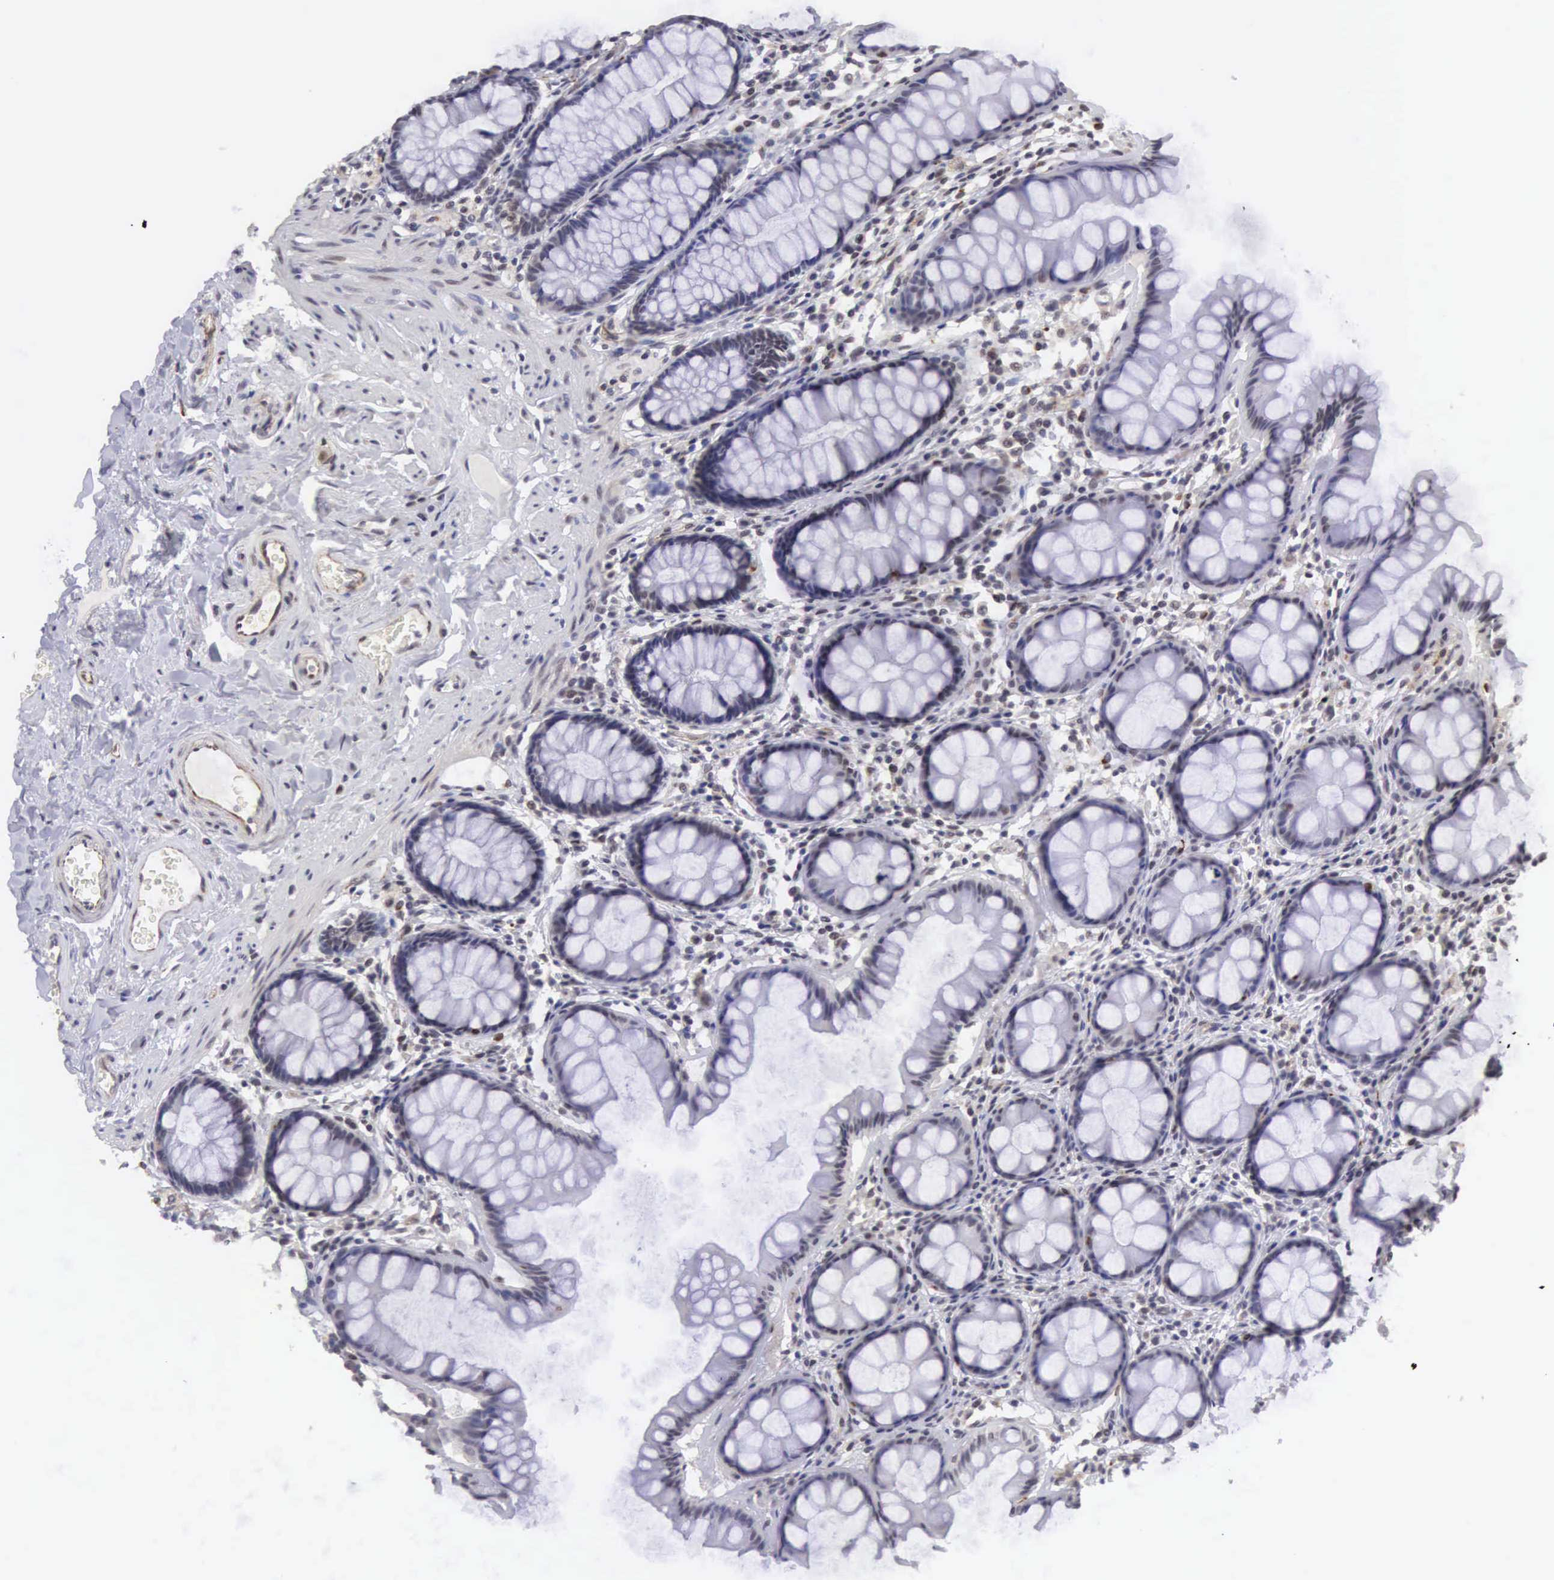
{"staining": {"intensity": "moderate", "quantity": ">75%", "location": "nuclear"}, "tissue": "rectum", "cell_type": "Glandular cells", "image_type": "normal", "snomed": [{"axis": "morphology", "description": "Normal tissue, NOS"}, {"axis": "topography", "description": "Rectum"}], "caption": "Immunohistochemical staining of benign rectum exhibits moderate nuclear protein expression in about >75% of glandular cells. Using DAB (brown) and hematoxylin (blue) stains, captured at high magnification using brightfield microscopy.", "gene": "MORC2", "patient": {"sex": "male", "age": 86}}